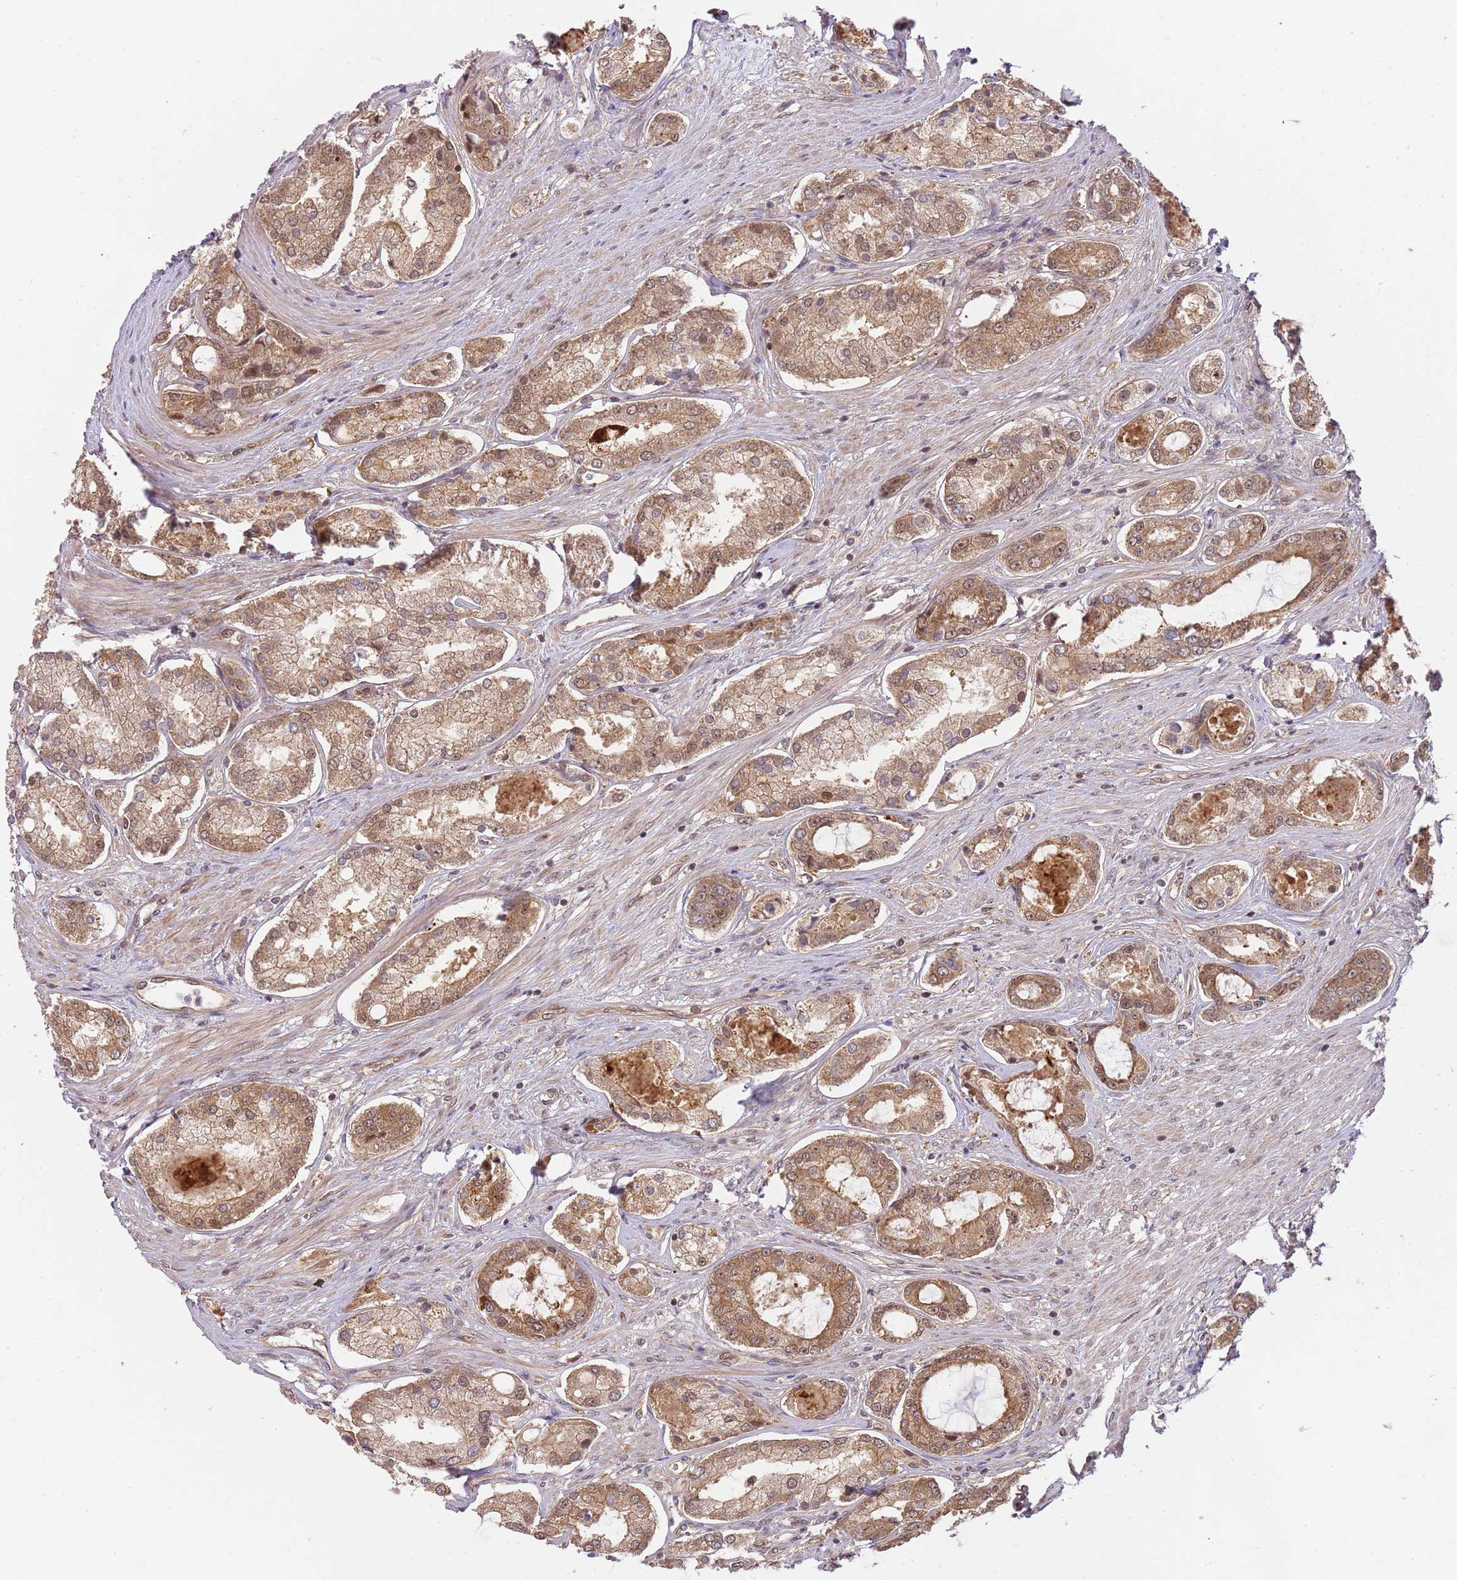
{"staining": {"intensity": "moderate", "quantity": ">75%", "location": "cytoplasmic/membranous"}, "tissue": "prostate cancer", "cell_type": "Tumor cells", "image_type": "cancer", "snomed": [{"axis": "morphology", "description": "Adenocarcinoma, Low grade"}, {"axis": "topography", "description": "Prostate"}], "caption": "High-power microscopy captured an immunohistochemistry (IHC) micrograph of prostate cancer, revealing moderate cytoplasmic/membranous positivity in approximately >75% of tumor cells.", "gene": "PLSCR5", "patient": {"sex": "male", "age": 68}}